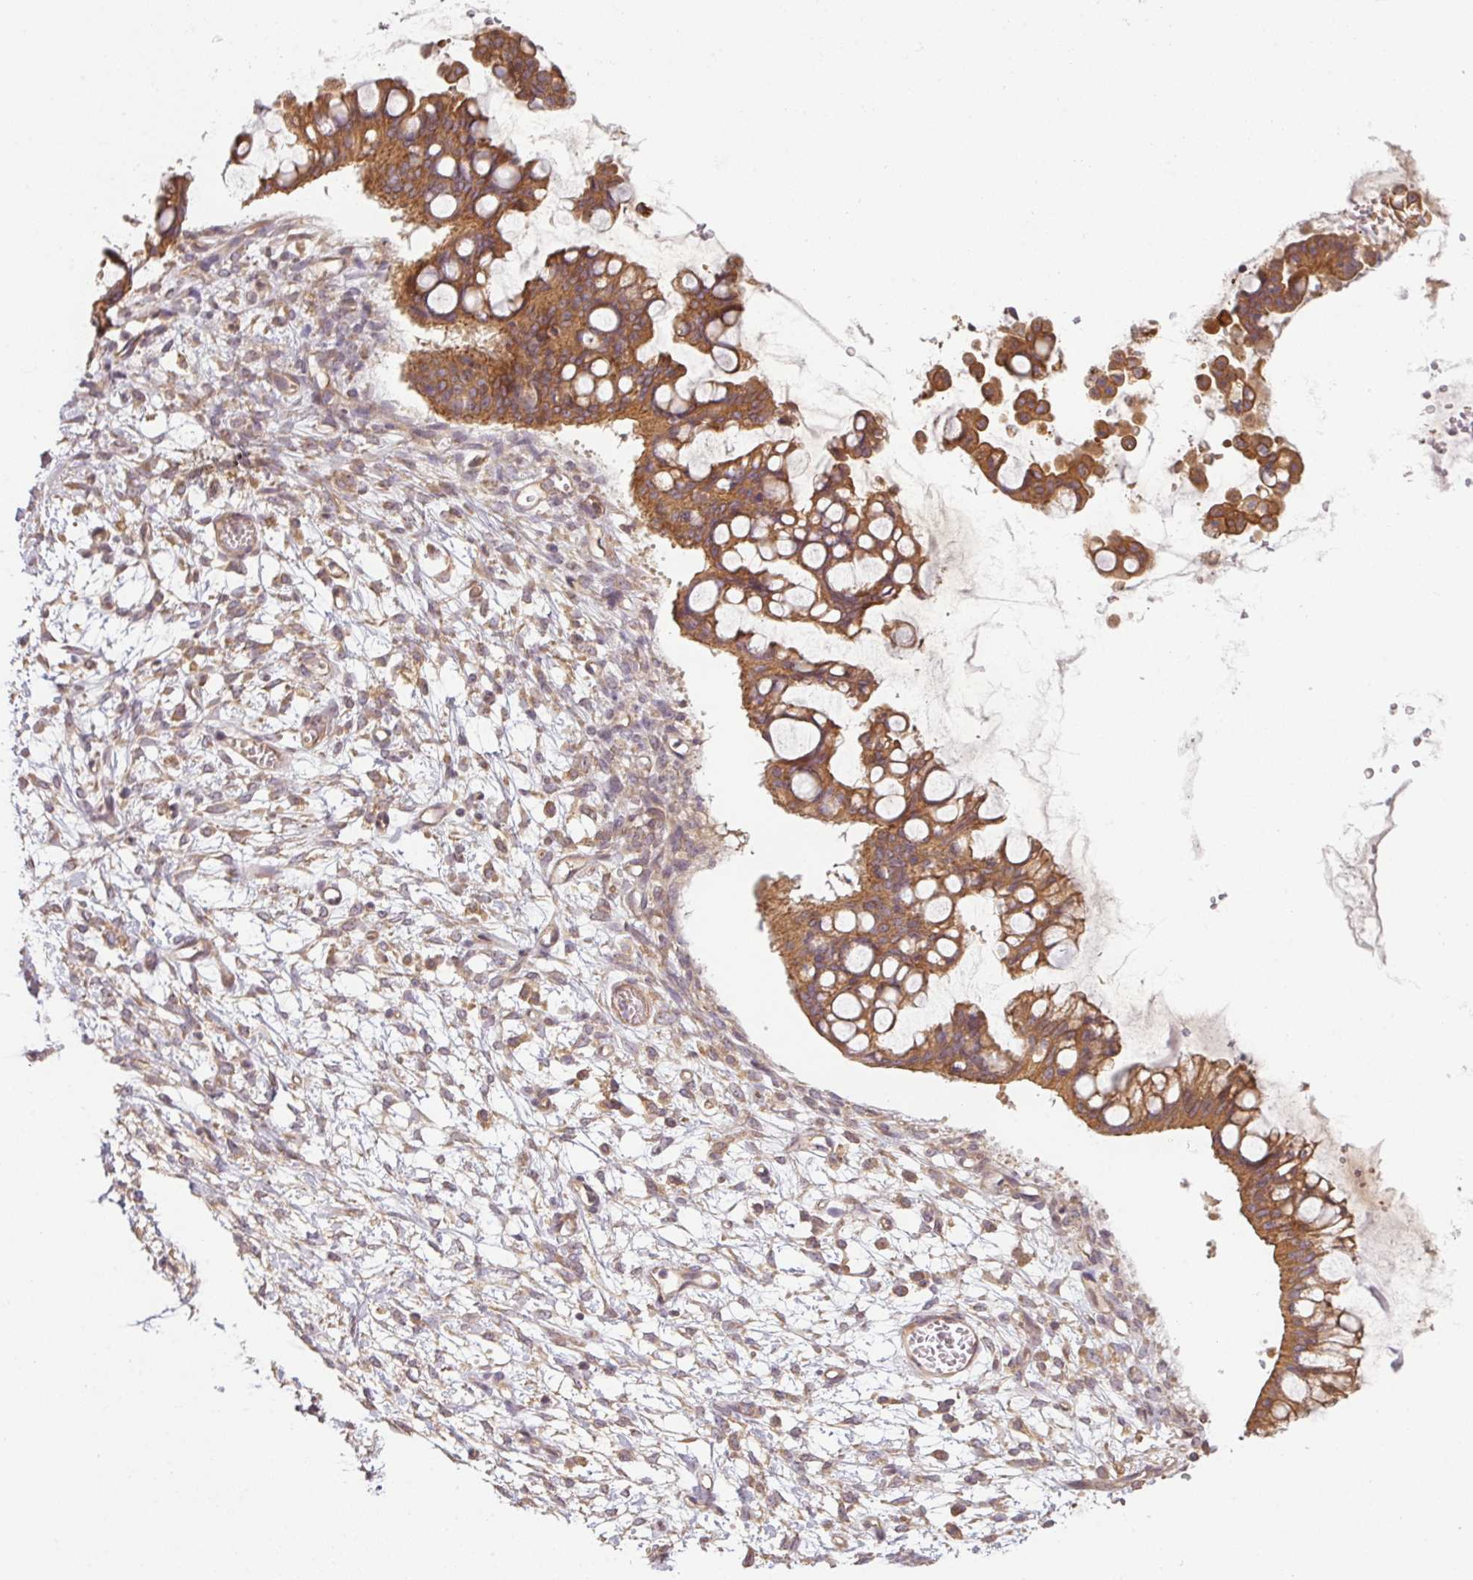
{"staining": {"intensity": "strong", "quantity": ">75%", "location": "cytoplasmic/membranous"}, "tissue": "ovarian cancer", "cell_type": "Tumor cells", "image_type": "cancer", "snomed": [{"axis": "morphology", "description": "Cystadenocarcinoma, mucinous, NOS"}, {"axis": "topography", "description": "Ovary"}], "caption": "Immunohistochemistry (IHC) of human mucinous cystadenocarcinoma (ovarian) exhibits high levels of strong cytoplasmic/membranous expression in approximately >75% of tumor cells. The protein of interest is stained brown, and the nuclei are stained in blue (DAB IHC with brightfield microscopy, high magnification).", "gene": "RNF31", "patient": {"sex": "female", "age": 73}}